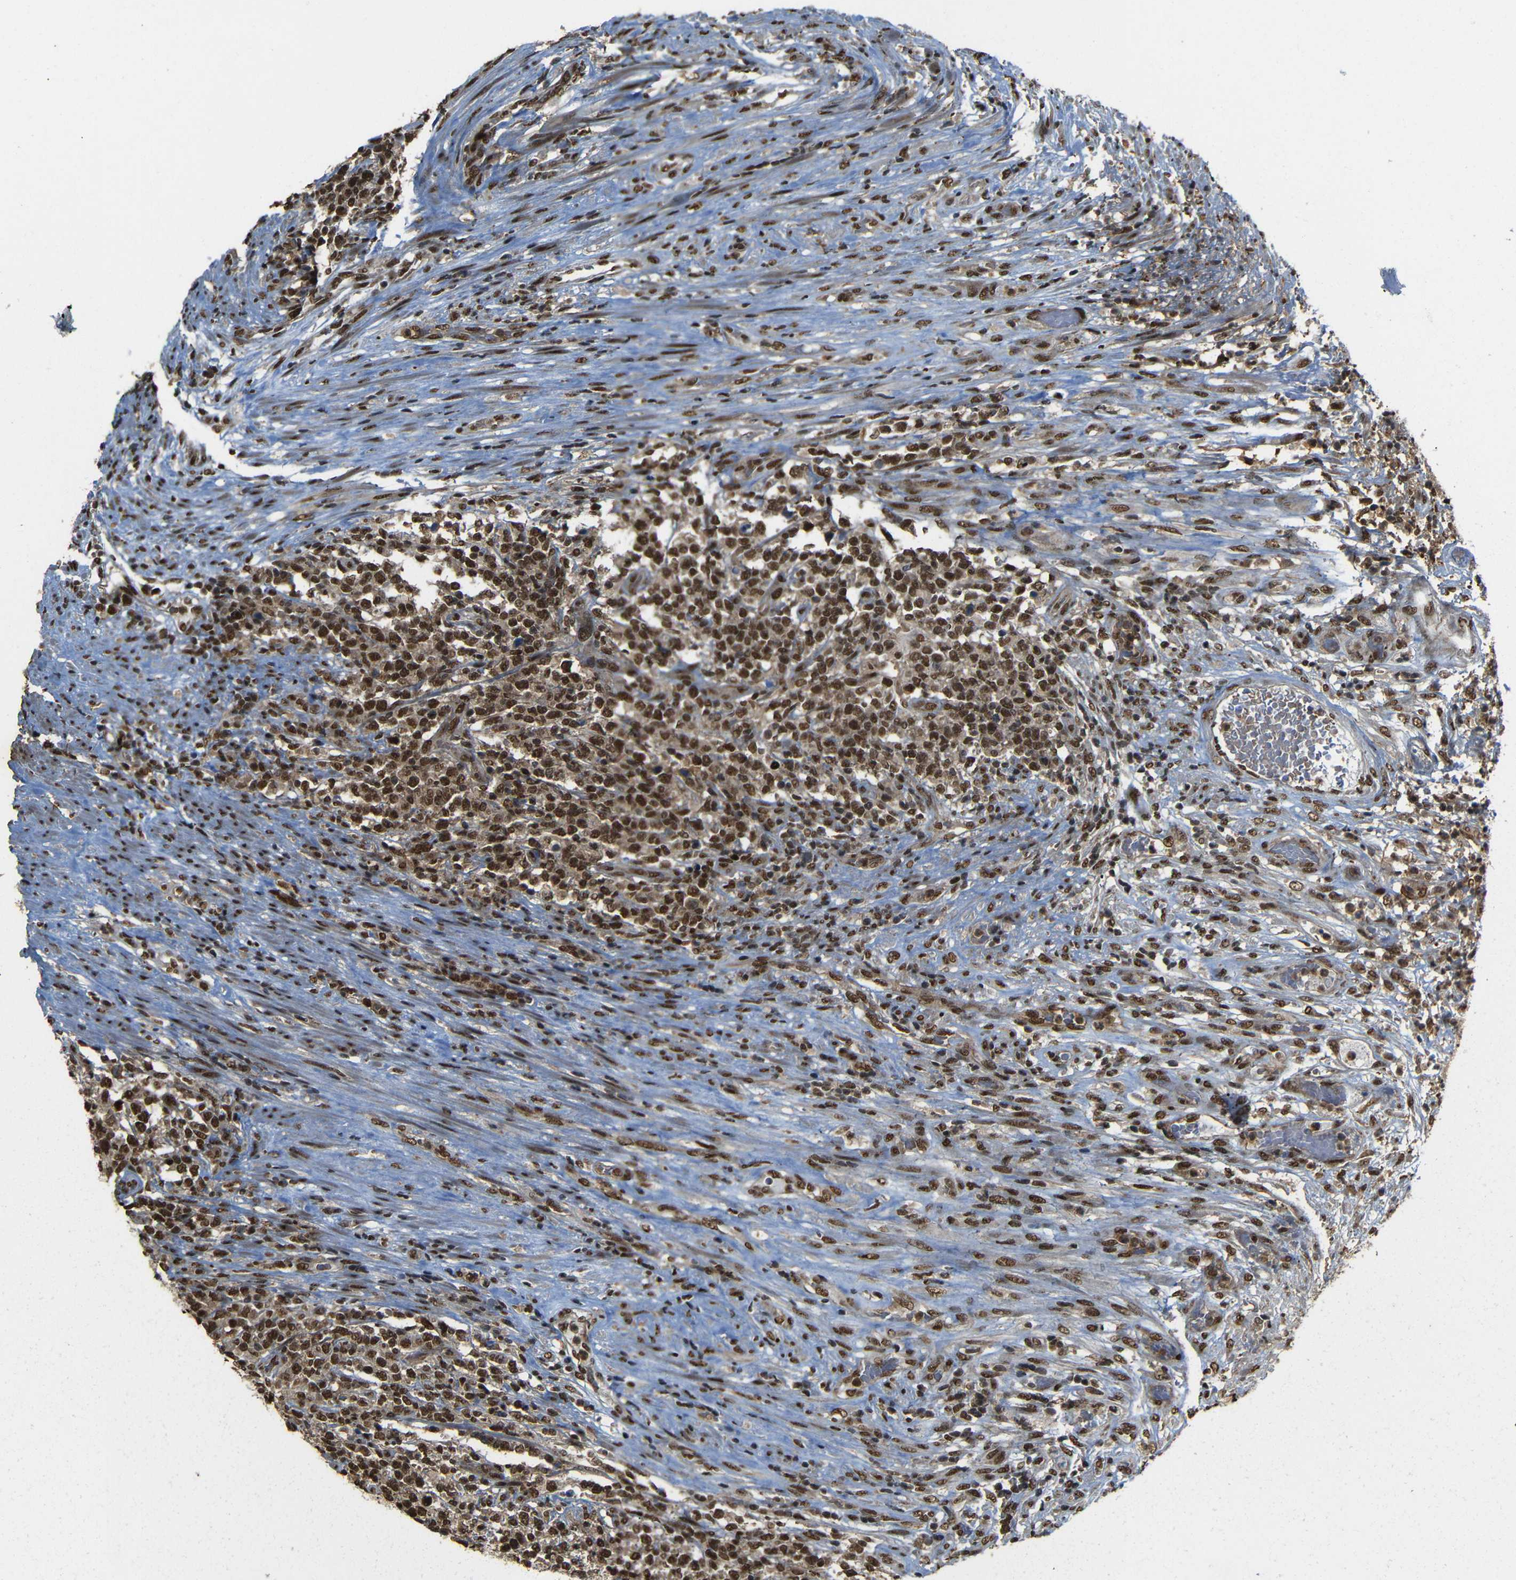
{"staining": {"intensity": "strong", "quantity": ">75%", "location": "nuclear"}, "tissue": "lymphoma", "cell_type": "Tumor cells", "image_type": "cancer", "snomed": [{"axis": "morphology", "description": "Malignant lymphoma, non-Hodgkin's type, High grade"}, {"axis": "topography", "description": "Soft tissue"}], "caption": "Immunohistochemical staining of lymphoma shows high levels of strong nuclear positivity in about >75% of tumor cells.", "gene": "TCF7L2", "patient": {"sex": "male", "age": 18}}